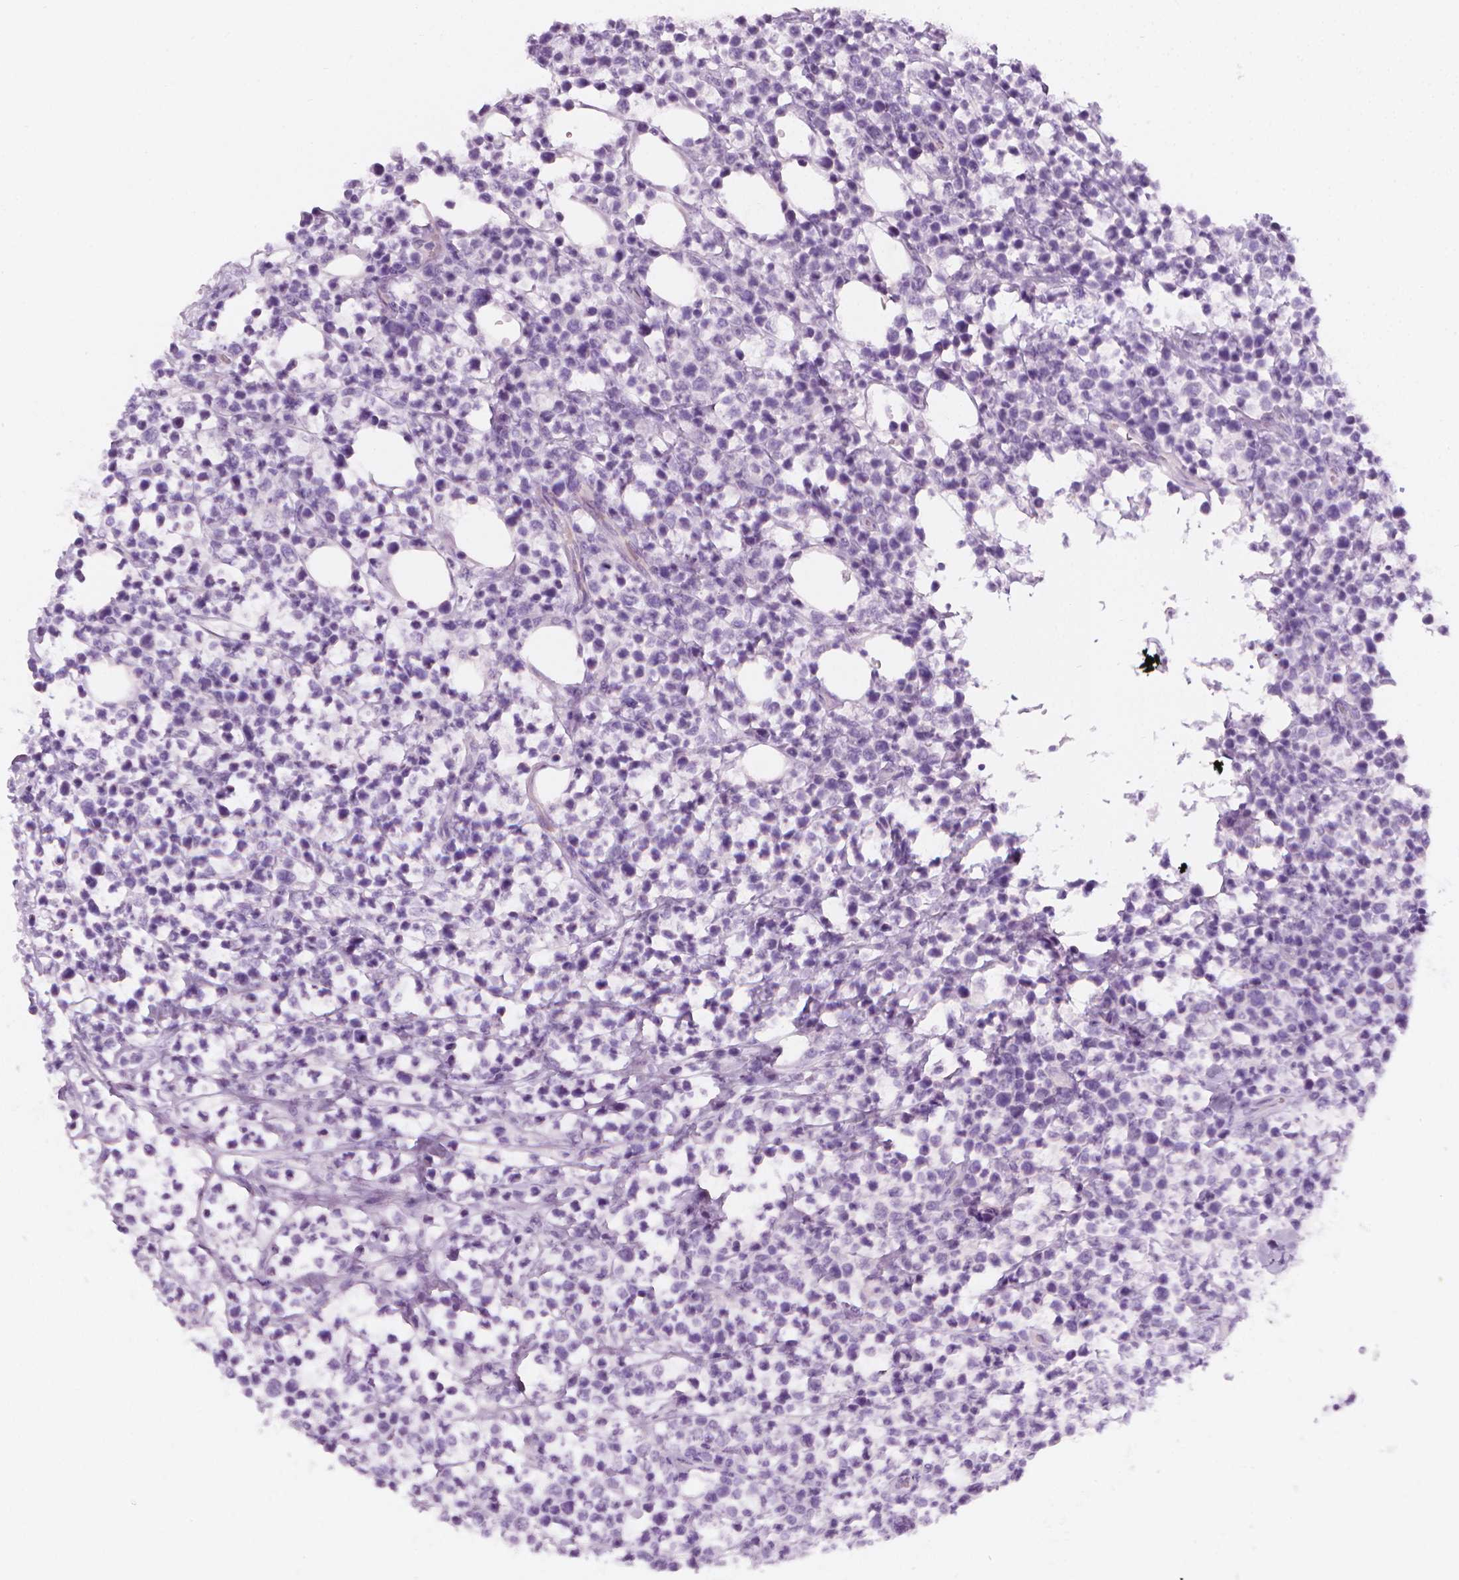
{"staining": {"intensity": "negative", "quantity": "none", "location": "none"}, "tissue": "lymphoma", "cell_type": "Tumor cells", "image_type": "cancer", "snomed": [{"axis": "morphology", "description": "Malignant lymphoma, non-Hodgkin's type, High grade"}, {"axis": "topography", "description": "Soft tissue"}], "caption": "A micrograph of human high-grade malignant lymphoma, non-Hodgkin's type is negative for staining in tumor cells.", "gene": "SCG3", "patient": {"sex": "female", "age": 56}}